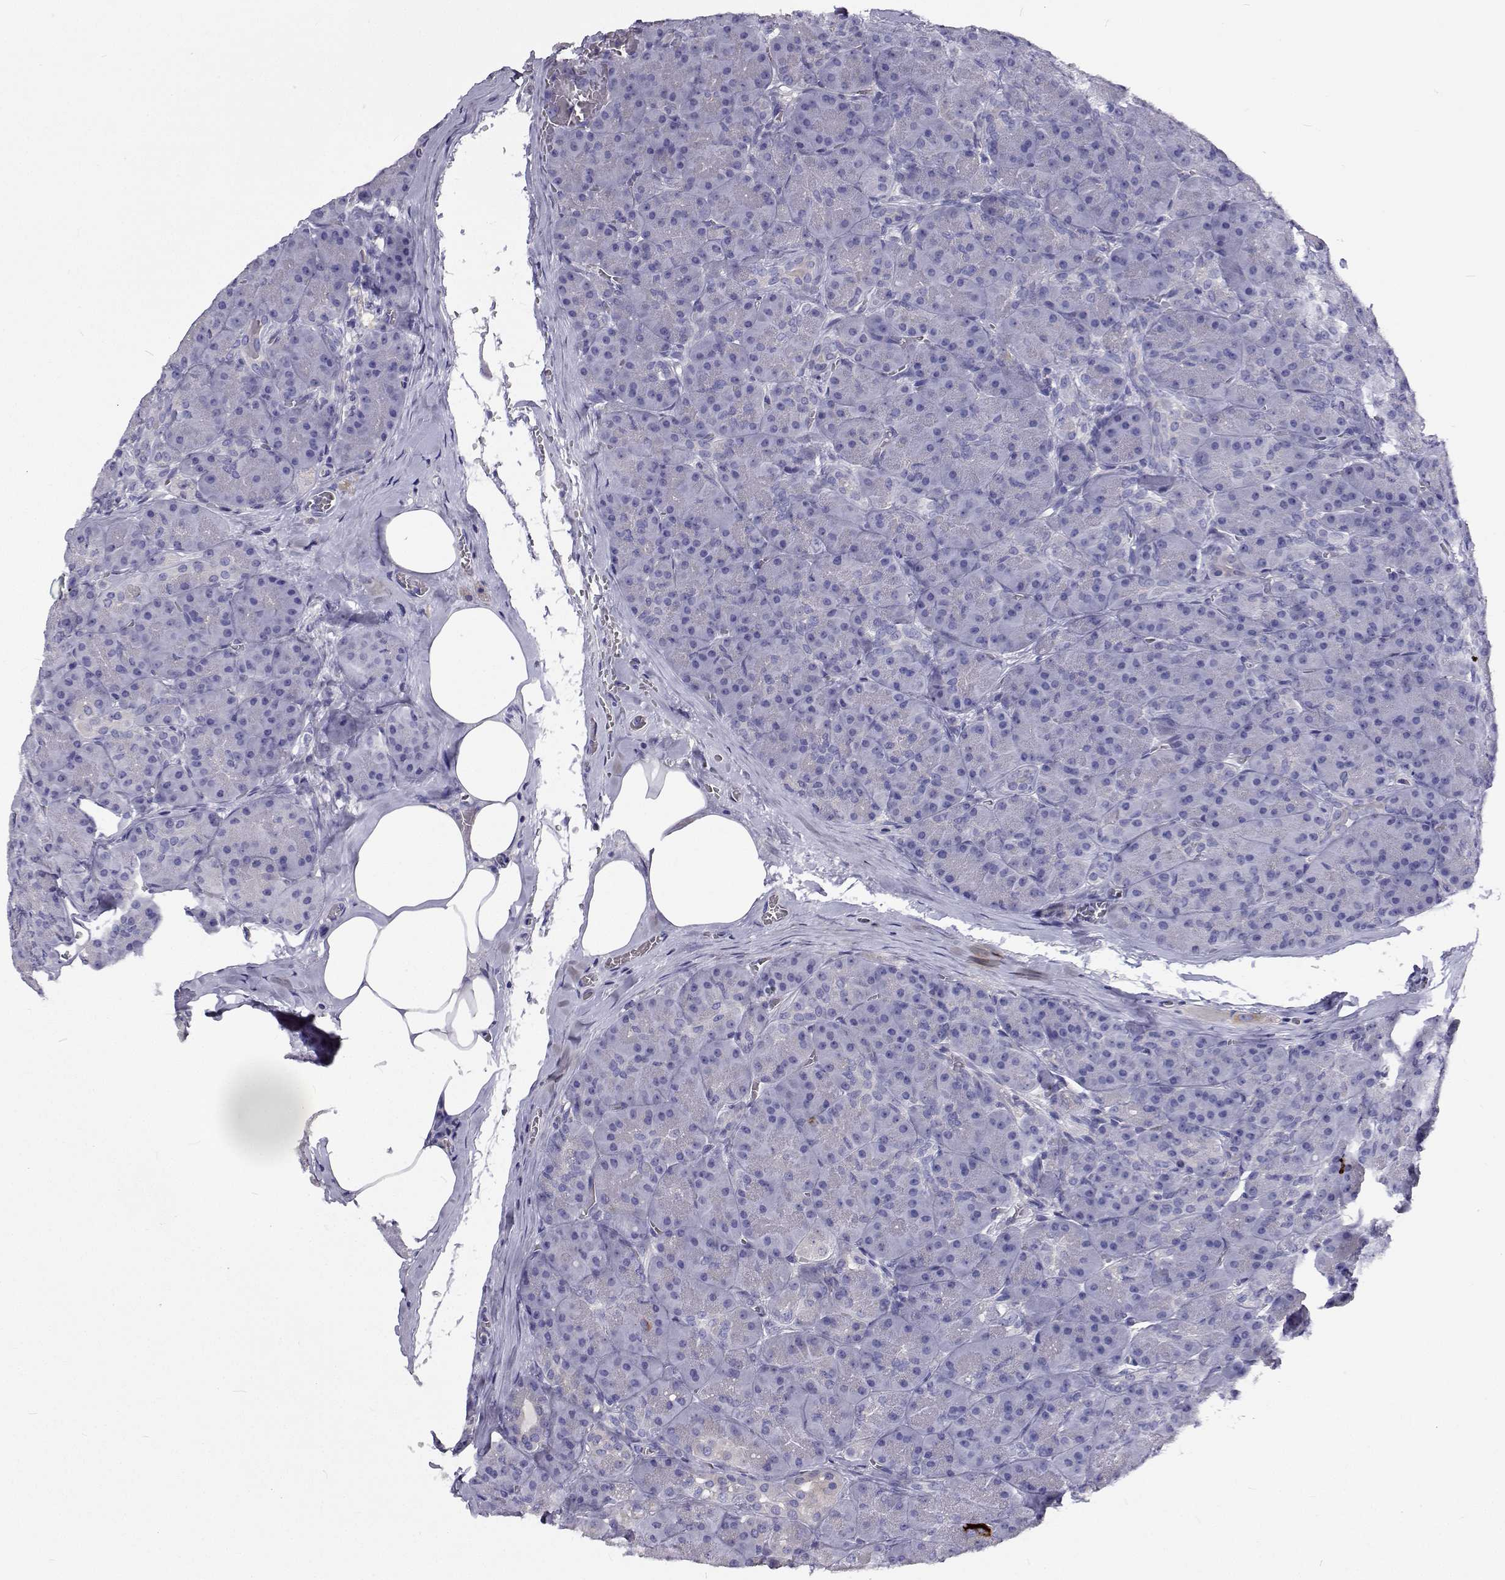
{"staining": {"intensity": "negative", "quantity": "none", "location": "none"}, "tissue": "pancreas", "cell_type": "Exocrine glandular cells", "image_type": "normal", "snomed": [{"axis": "morphology", "description": "Normal tissue, NOS"}, {"axis": "topography", "description": "Pancreas"}], "caption": "The photomicrograph demonstrates no staining of exocrine glandular cells in unremarkable pancreas. The staining is performed using DAB (3,3'-diaminobenzidine) brown chromogen with nuclei counter-stained in using hematoxylin.", "gene": "LHFPL7", "patient": {"sex": "male", "age": 57}}